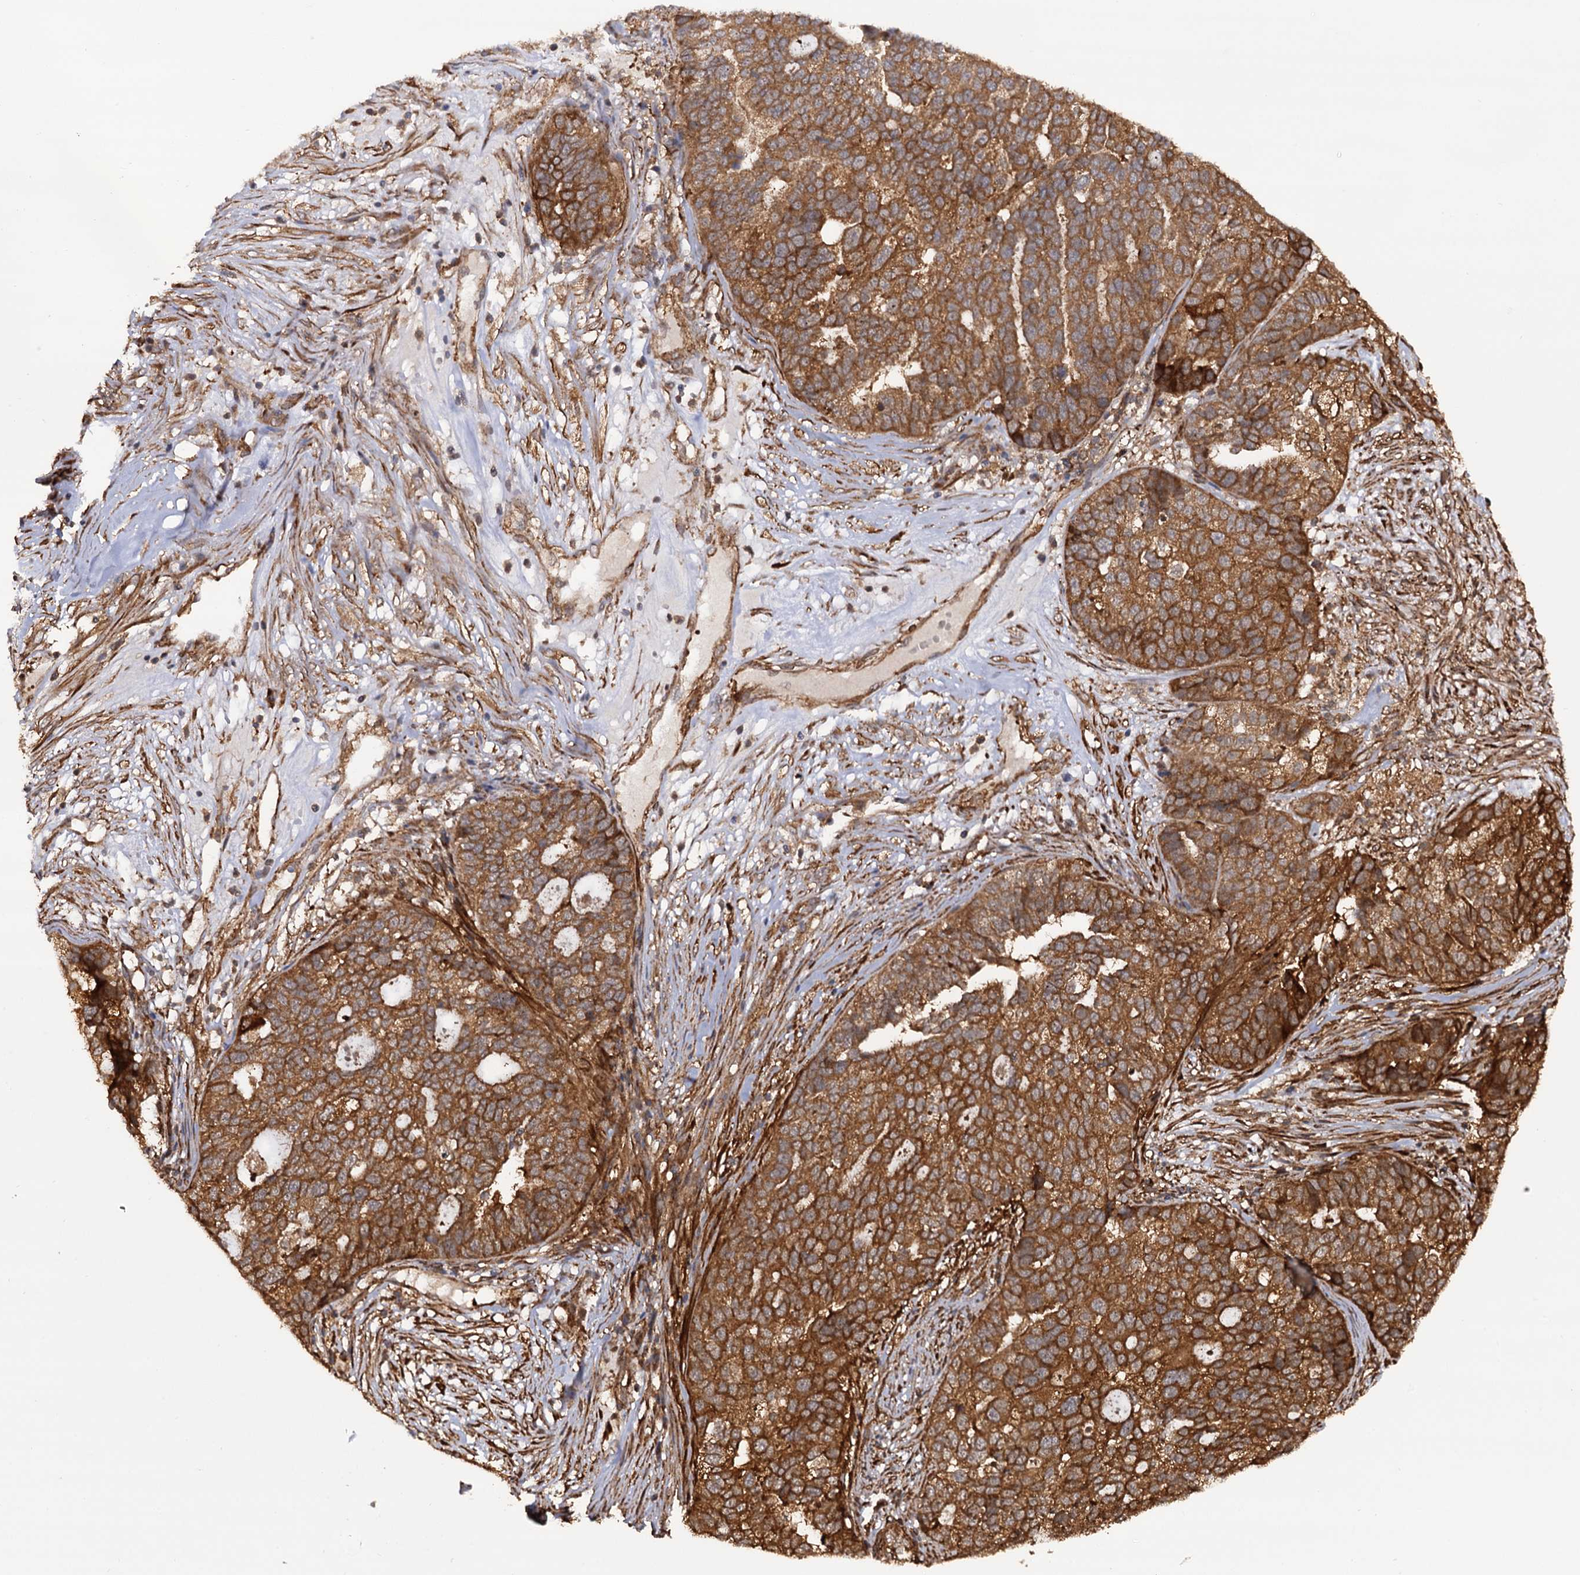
{"staining": {"intensity": "strong", "quantity": ">75%", "location": "cytoplasmic/membranous"}, "tissue": "ovarian cancer", "cell_type": "Tumor cells", "image_type": "cancer", "snomed": [{"axis": "morphology", "description": "Cystadenocarcinoma, serous, NOS"}, {"axis": "topography", "description": "Ovary"}], "caption": "This photomicrograph displays serous cystadenocarcinoma (ovarian) stained with IHC to label a protein in brown. The cytoplasmic/membranous of tumor cells show strong positivity for the protein. Nuclei are counter-stained blue.", "gene": "ATP8B4", "patient": {"sex": "female", "age": 59}}